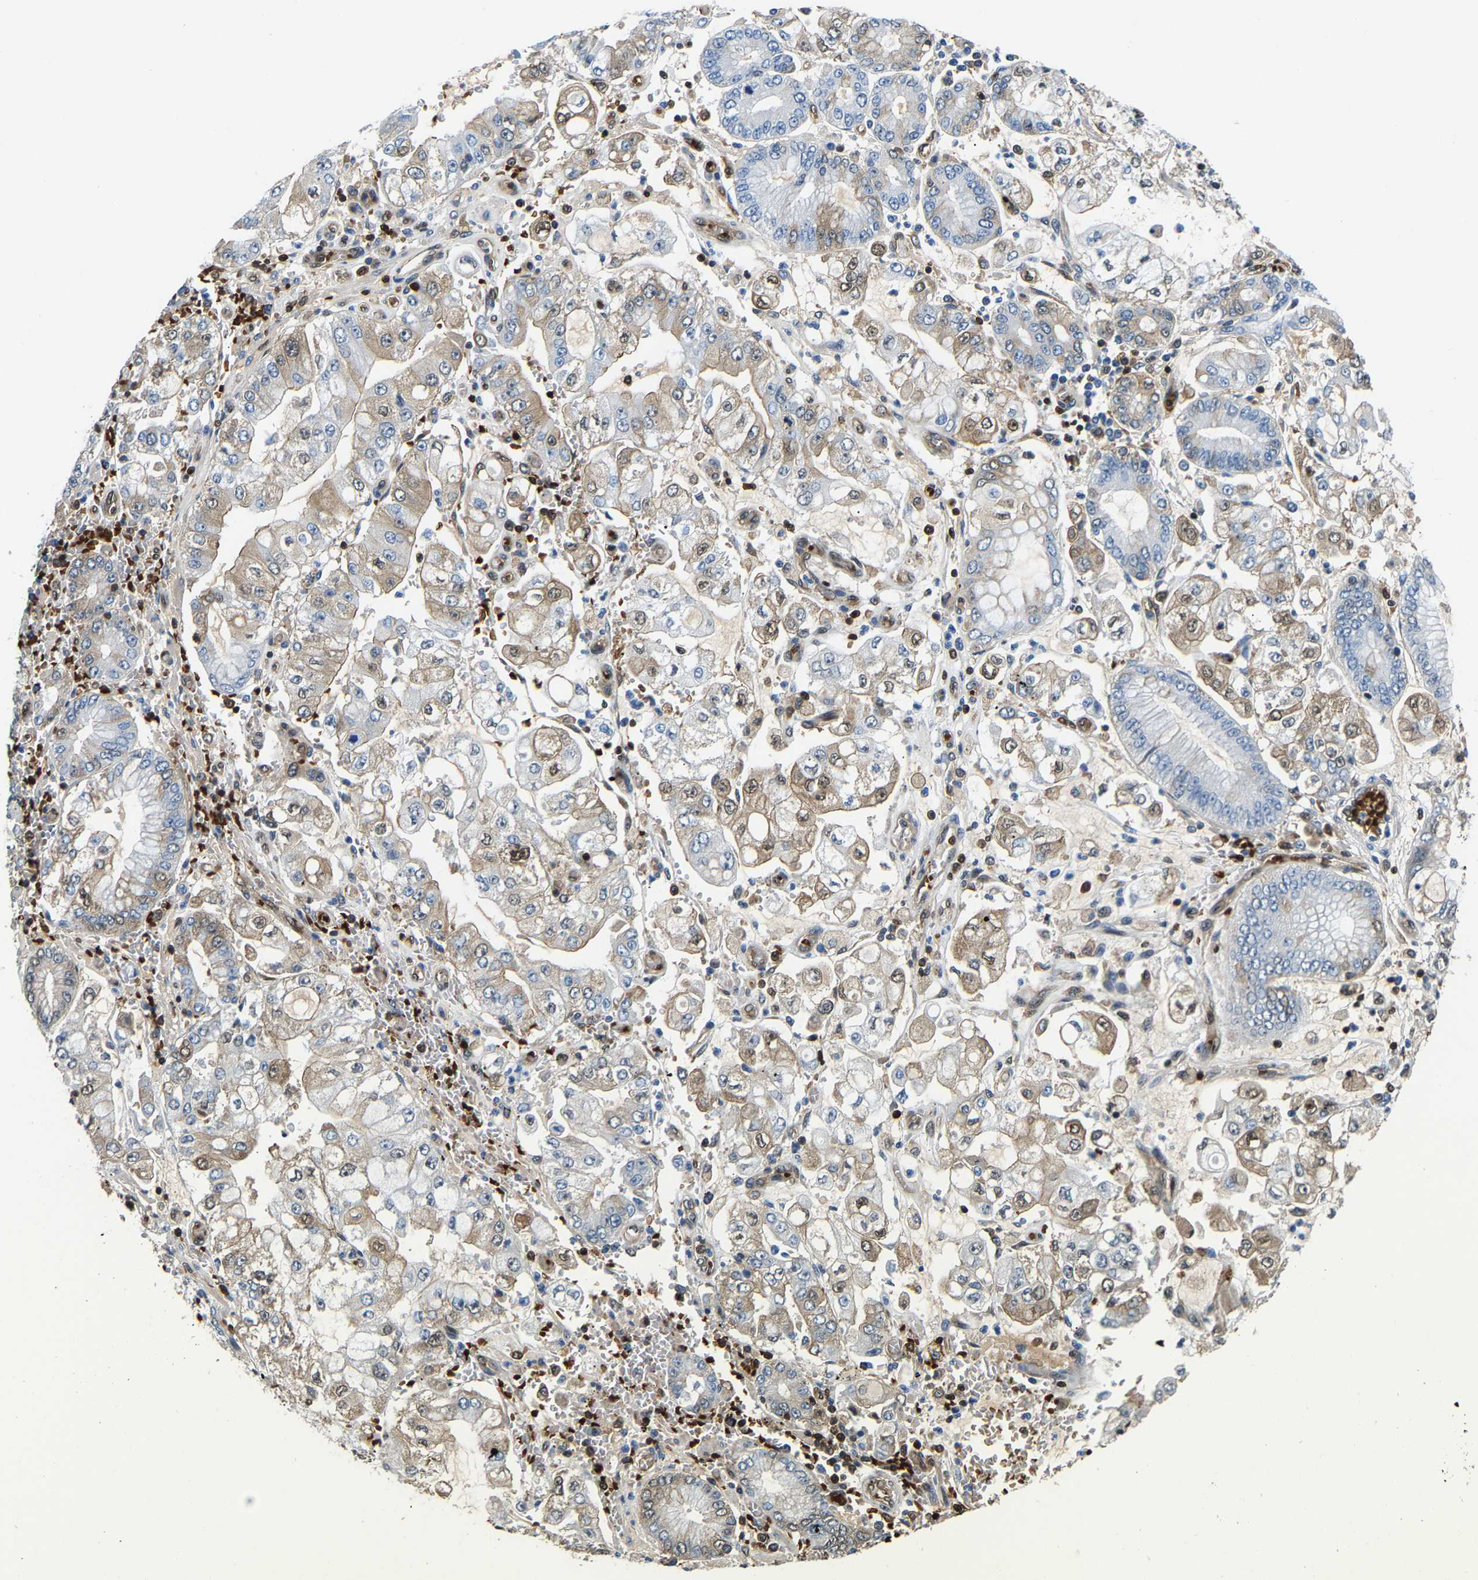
{"staining": {"intensity": "negative", "quantity": "none", "location": "none"}, "tissue": "stomach cancer", "cell_type": "Tumor cells", "image_type": "cancer", "snomed": [{"axis": "morphology", "description": "Adenocarcinoma, NOS"}, {"axis": "topography", "description": "Stomach"}], "caption": "Immunohistochemistry micrograph of stomach cancer (adenocarcinoma) stained for a protein (brown), which demonstrates no expression in tumor cells. (DAB (3,3'-diaminobenzidine) immunohistochemistry visualized using brightfield microscopy, high magnification).", "gene": "GIMAP7", "patient": {"sex": "male", "age": 76}}